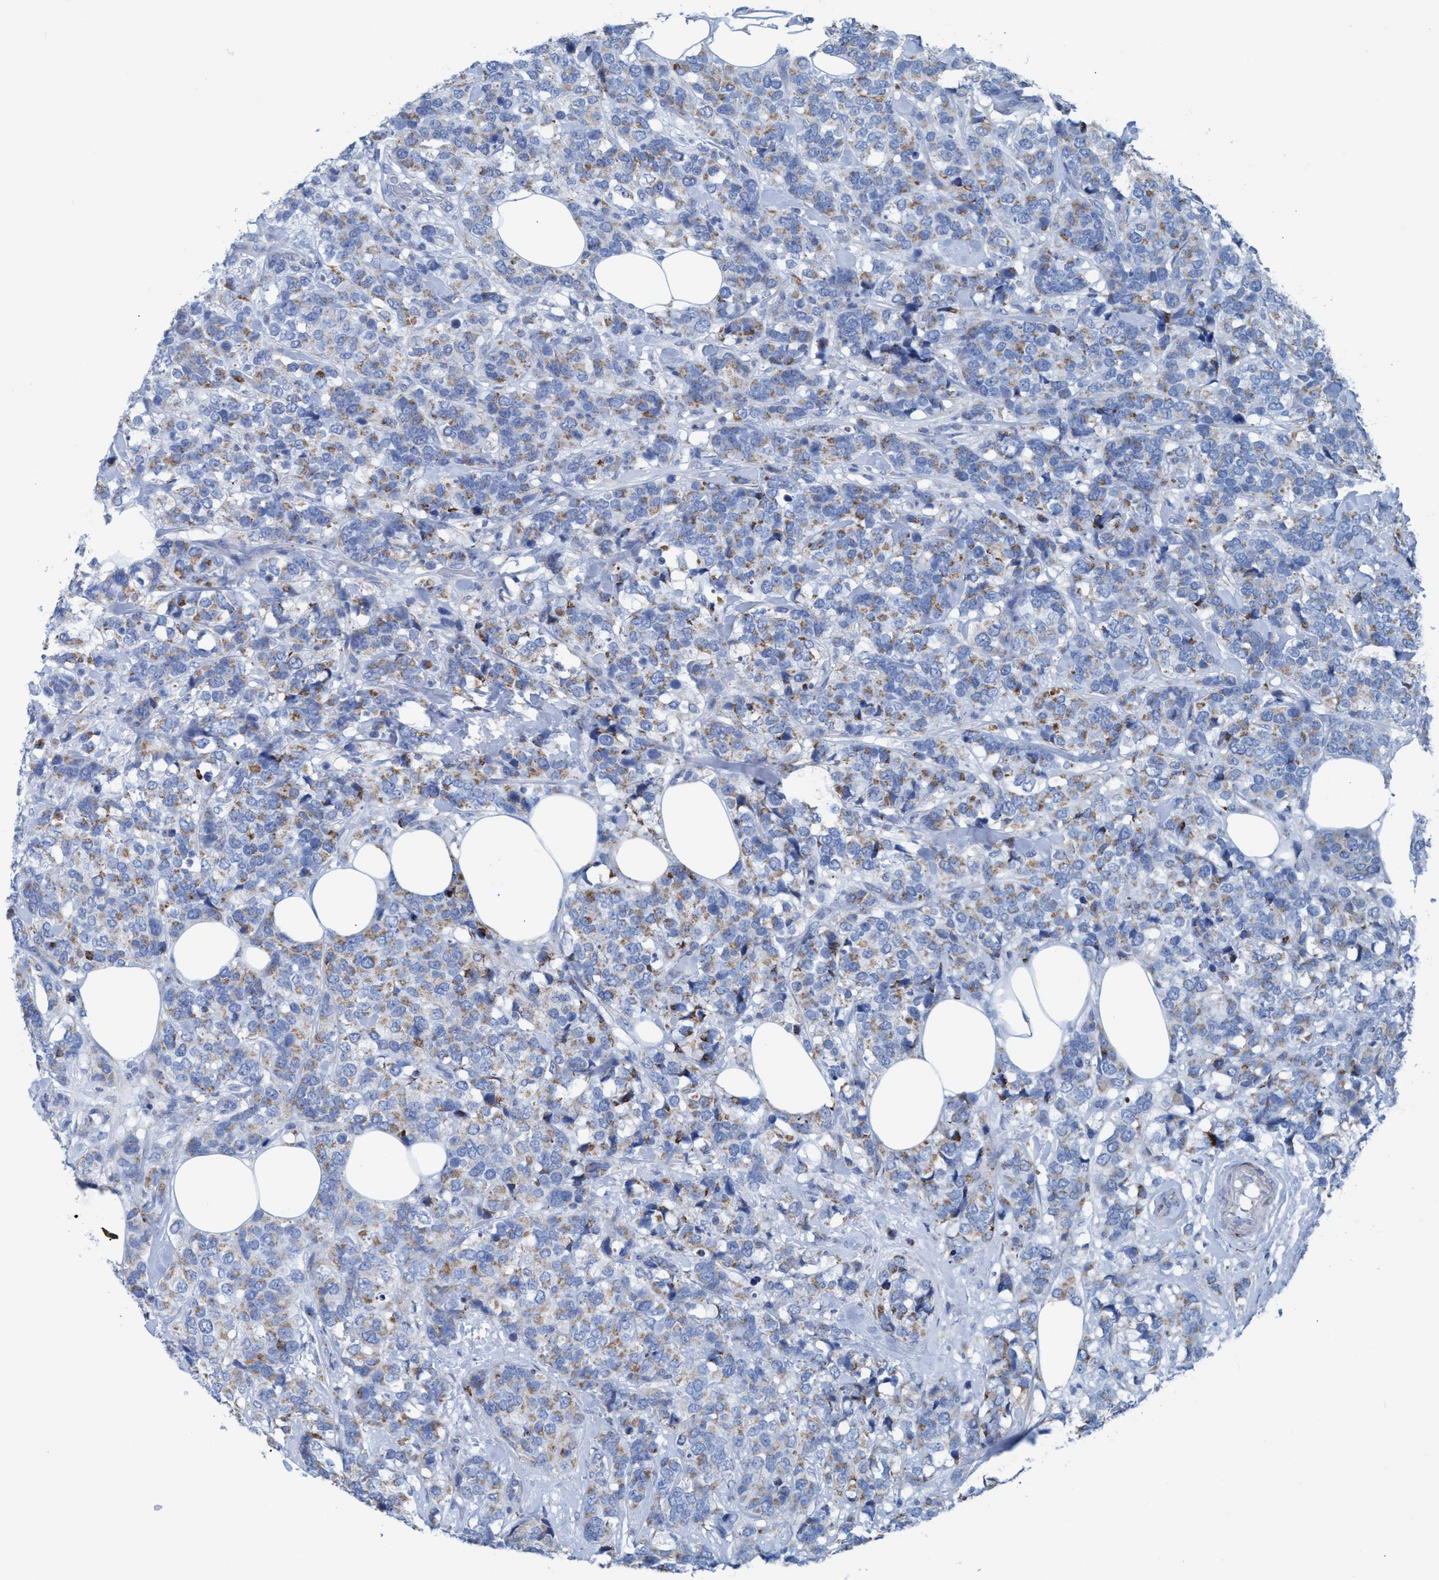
{"staining": {"intensity": "moderate", "quantity": "25%-75%", "location": "cytoplasmic/membranous"}, "tissue": "breast cancer", "cell_type": "Tumor cells", "image_type": "cancer", "snomed": [{"axis": "morphology", "description": "Lobular carcinoma"}, {"axis": "topography", "description": "Breast"}], "caption": "There is medium levels of moderate cytoplasmic/membranous expression in tumor cells of breast lobular carcinoma, as demonstrated by immunohistochemical staining (brown color).", "gene": "GGA3", "patient": {"sex": "female", "age": 59}}